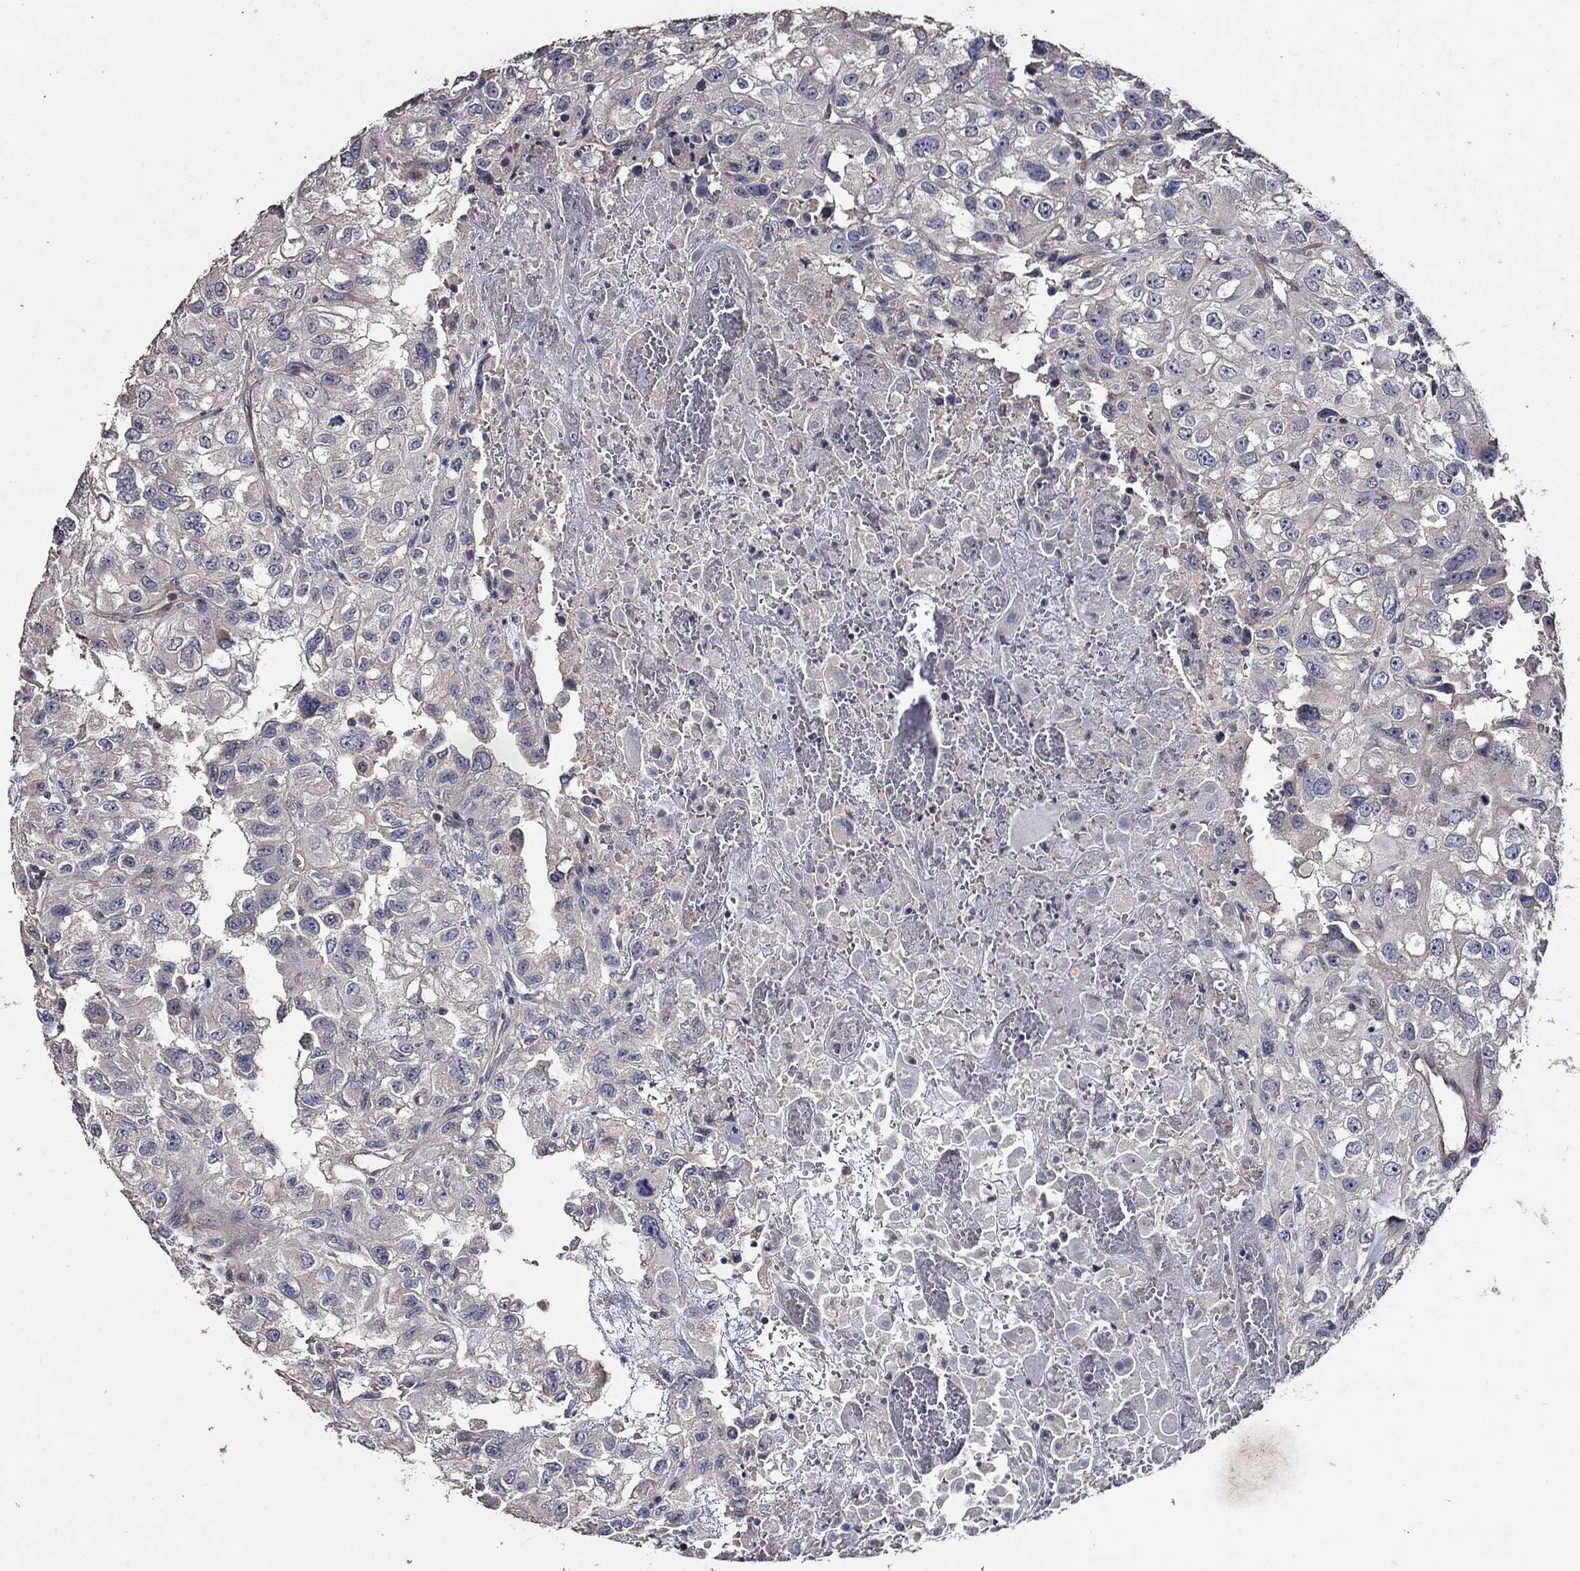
{"staining": {"intensity": "negative", "quantity": "none", "location": "none"}, "tissue": "renal cancer", "cell_type": "Tumor cells", "image_type": "cancer", "snomed": [{"axis": "morphology", "description": "Adenocarcinoma, NOS"}, {"axis": "topography", "description": "Kidney"}], "caption": "Protein analysis of renal cancer exhibits no significant expression in tumor cells. The staining was performed using DAB (3,3'-diaminobenzidine) to visualize the protein expression in brown, while the nuclei were stained in blue with hematoxylin (Magnification: 20x).", "gene": "HAP1", "patient": {"sex": "male", "age": 64}}